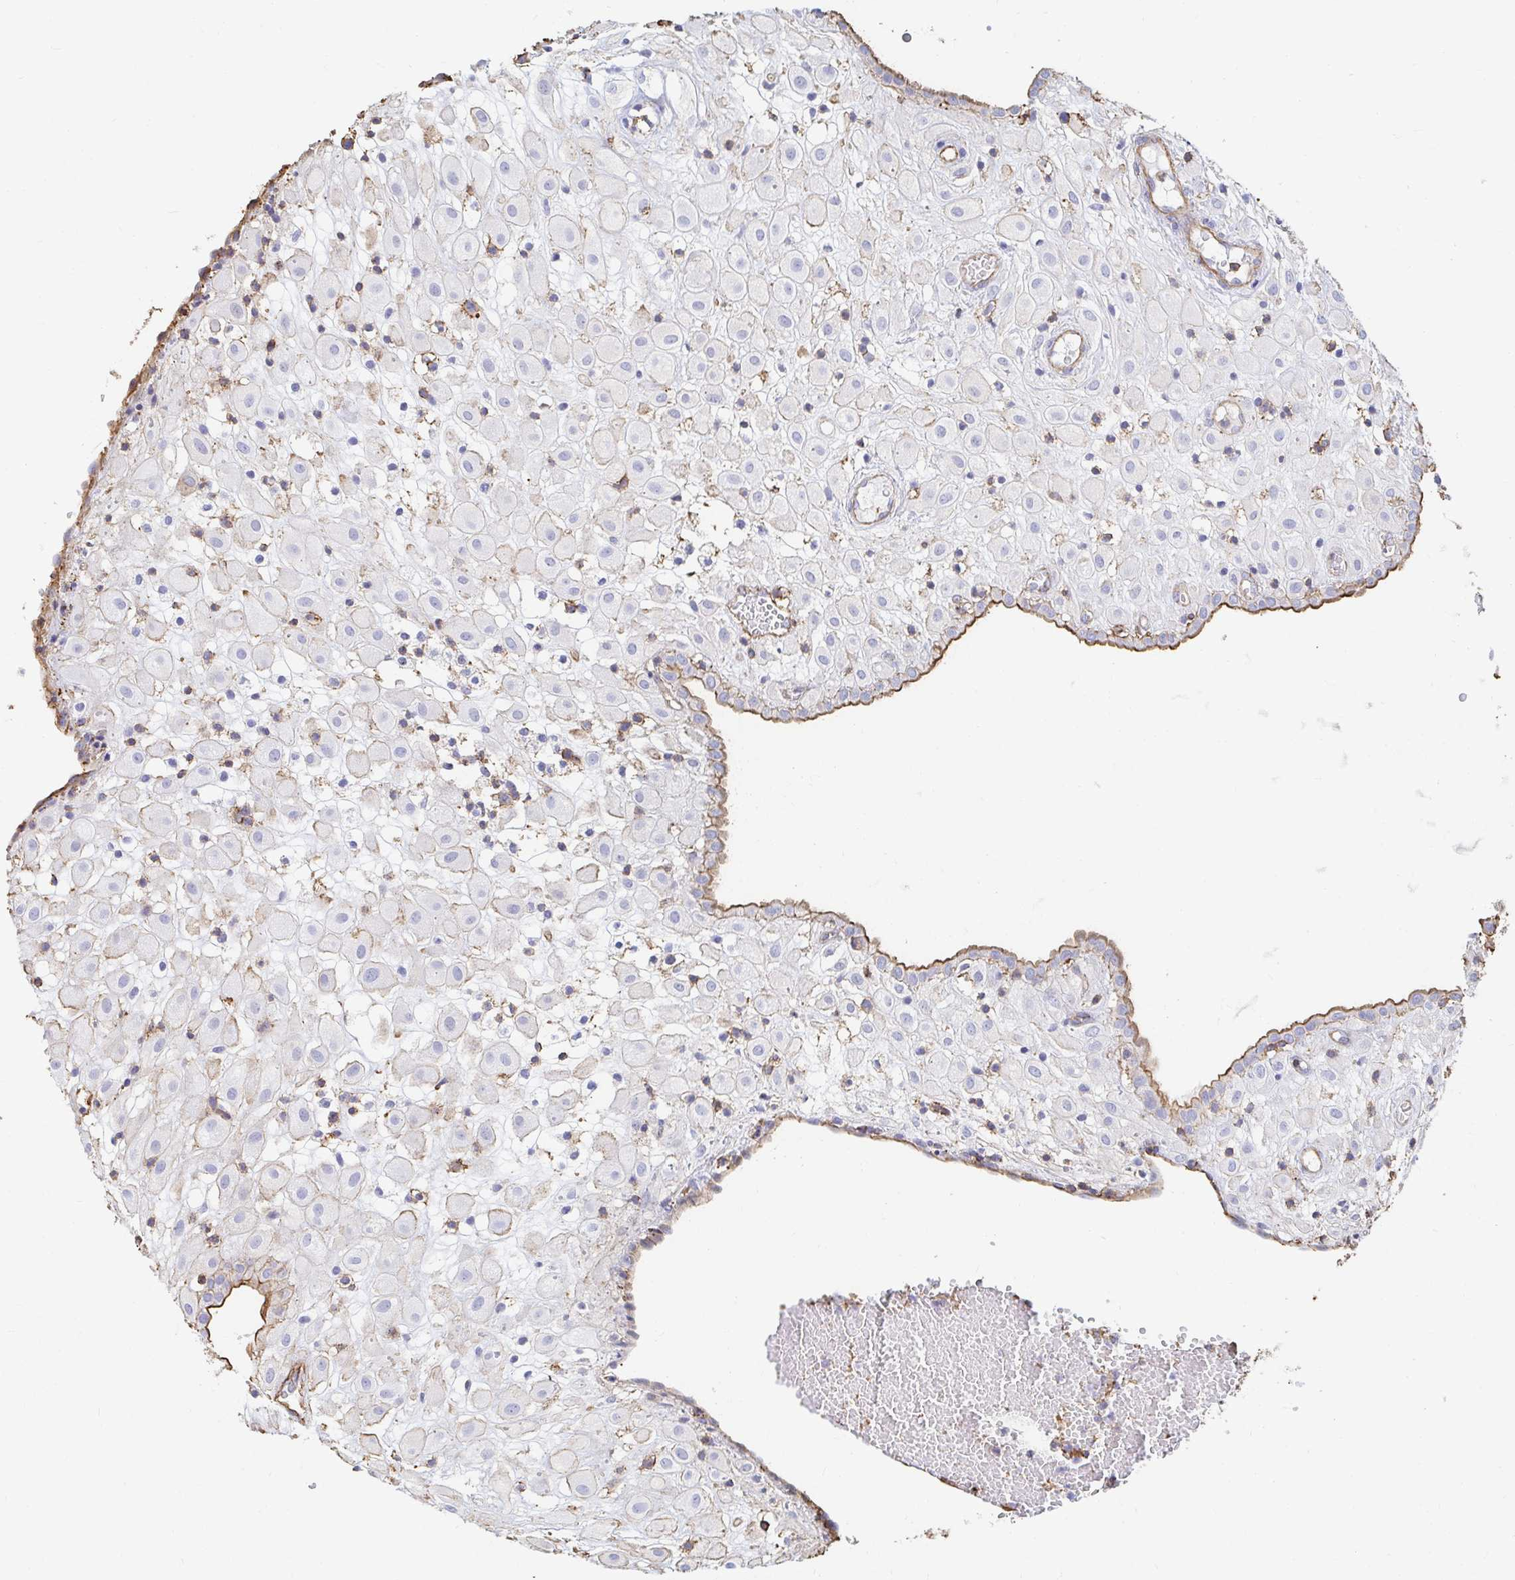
{"staining": {"intensity": "weak", "quantity": "<25%", "location": "cytoplasmic/membranous"}, "tissue": "placenta", "cell_type": "Decidual cells", "image_type": "normal", "snomed": [{"axis": "morphology", "description": "Normal tissue, NOS"}, {"axis": "topography", "description": "Placenta"}], "caption": "A high-resolution micrograph shows immunohistochemistry (IHC) staining of unremarkable placenta, which exhibits no significant positivity in decidual cells. (DAB IHC, high magnification).", "gene": "PTPN14", "patient": {"sex": "female", "age": 24}}